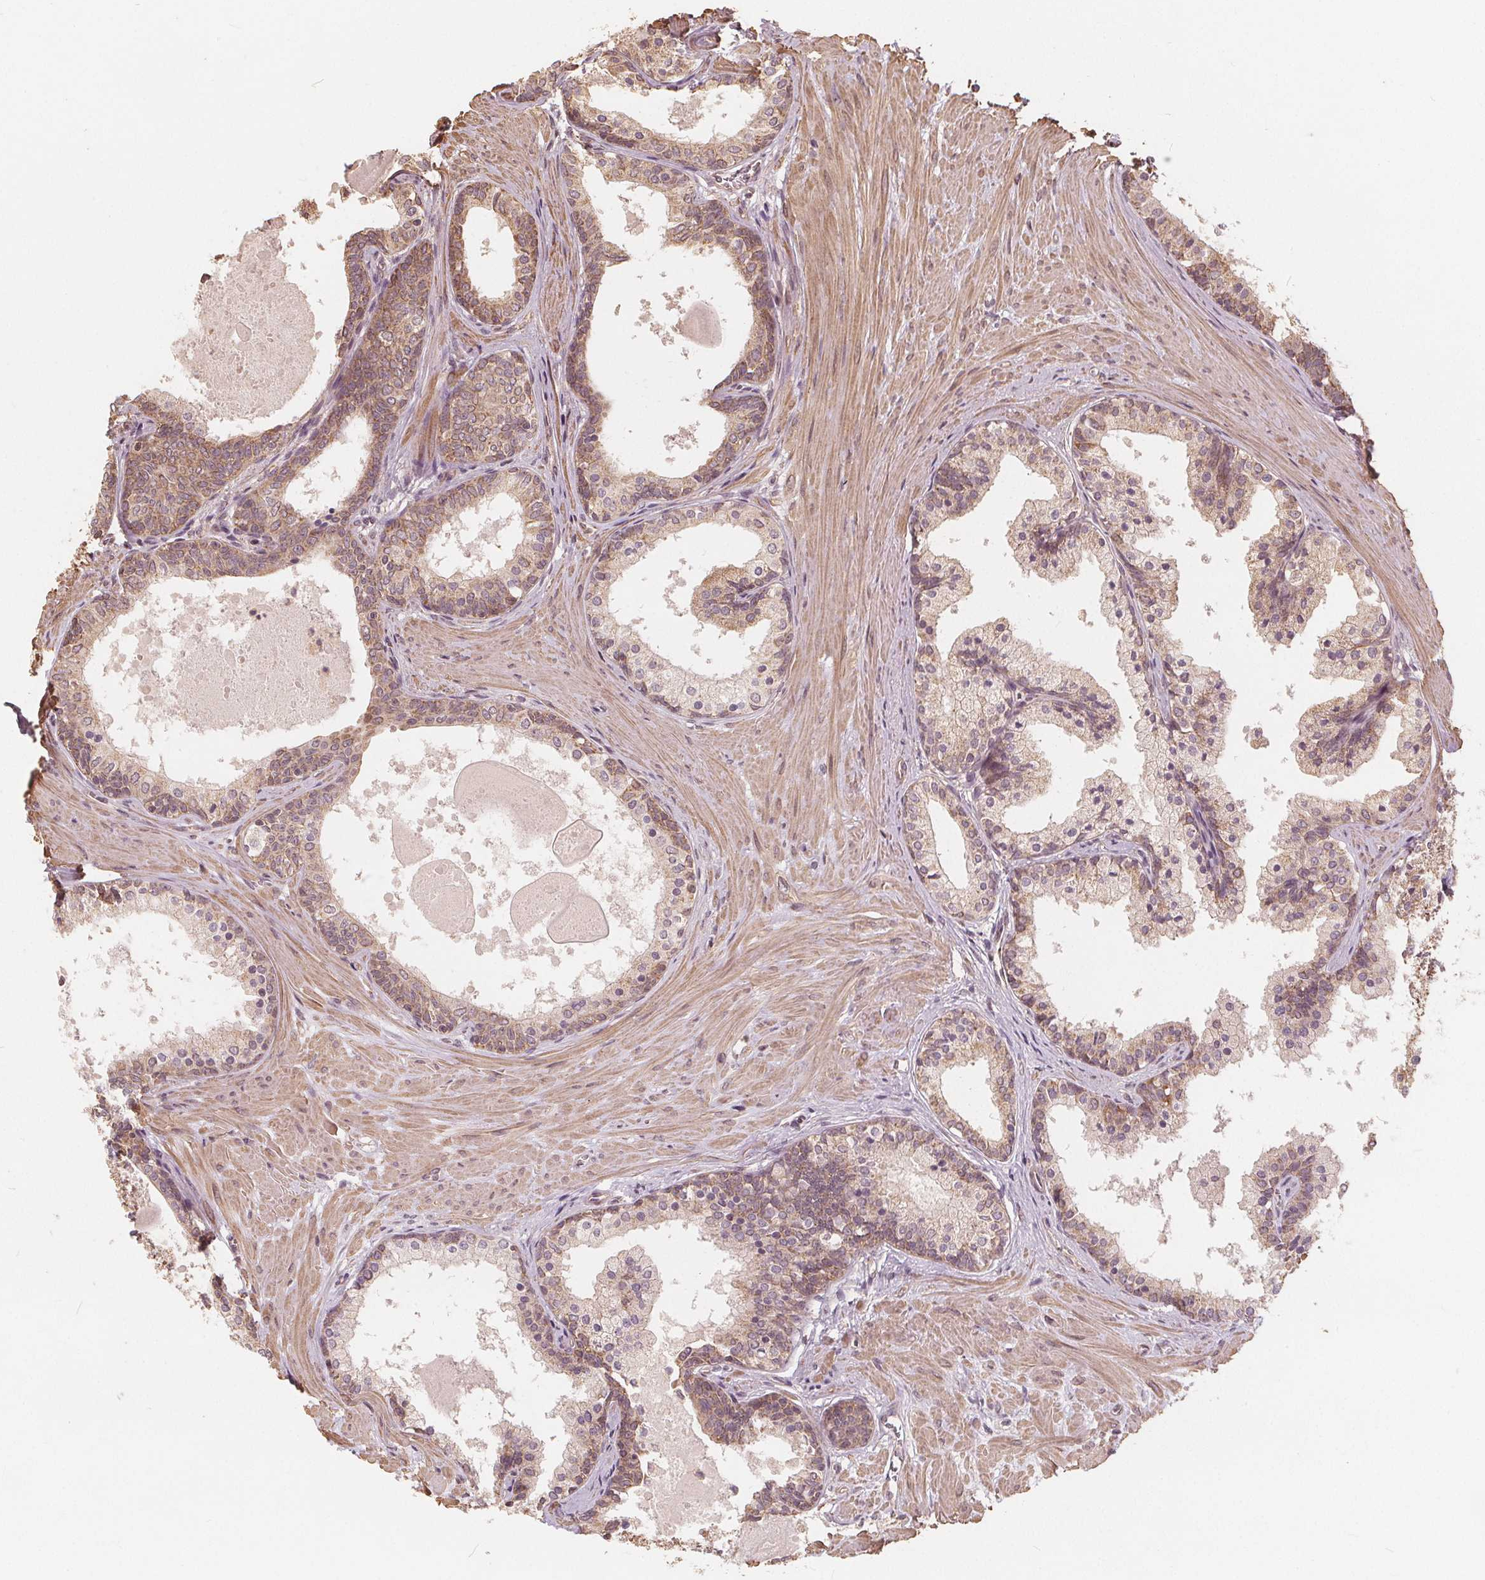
{"staining": {"intensity": "moderate", "quantity": ">75%", "location": "cytoplasmic/membranous"}, "tissue": "prostate", "cell_type": "Glandular cells", "image_type": "normal", "snomed": [{"axis": "morphology", "description": "Normal tissue, NOS"}, {"axis": "topography", "description": "Prostate"}], "caption": "Immunohistochemistry (IHC) staining of normal prostate, which displays medium levels of moderate cytoplasmic/membranous expression in about >75% of glandular cells indicating moderate cytoplasmic/membranous protein positivity. The staining was performed using DAB (brown) for protein detection and nuclei were counterstained in hematoxylin (blue).", "gene": "PEX26", "patient": {"sex": "male", "age": 61}}